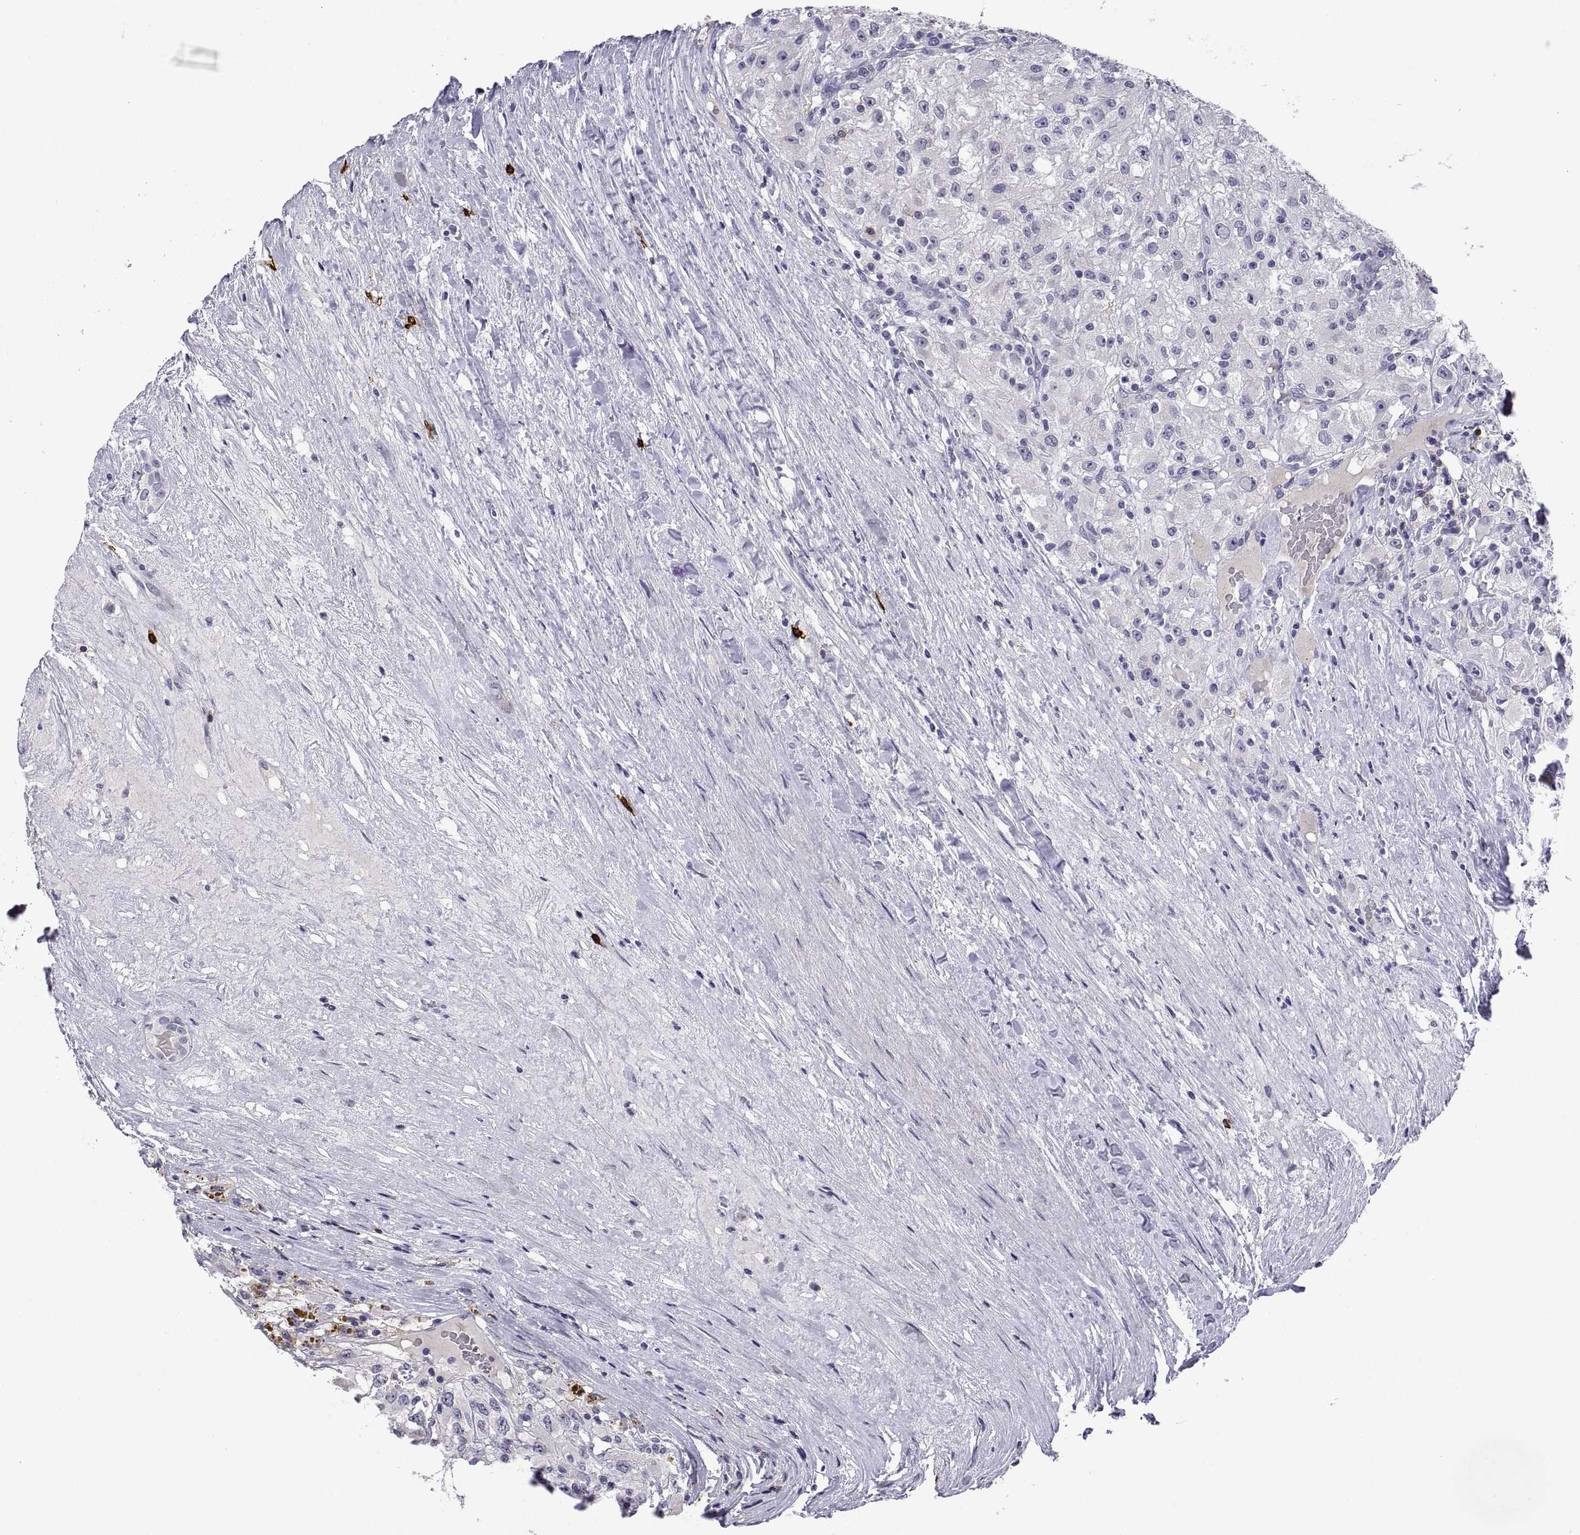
{"staining": {"intensity": "negative", "quantity": "none", "location": "none"}, "tissue": "renal cancer", "cell_type": "Tumor cells", "image_type": "cancer", "snomed": [{"axis": "morphology", "description": "Adenocarcinoma, NOS"}, {"axis": "topography", "description": "Kidney"}], "caption": "This is a image of immunohistochemistry staining of renal cancer, which shows no expression in tumor cells. Nuclei are stained in blue.", "gene": "MS4A1", "patient": {"sex": "female", "age": 67}}